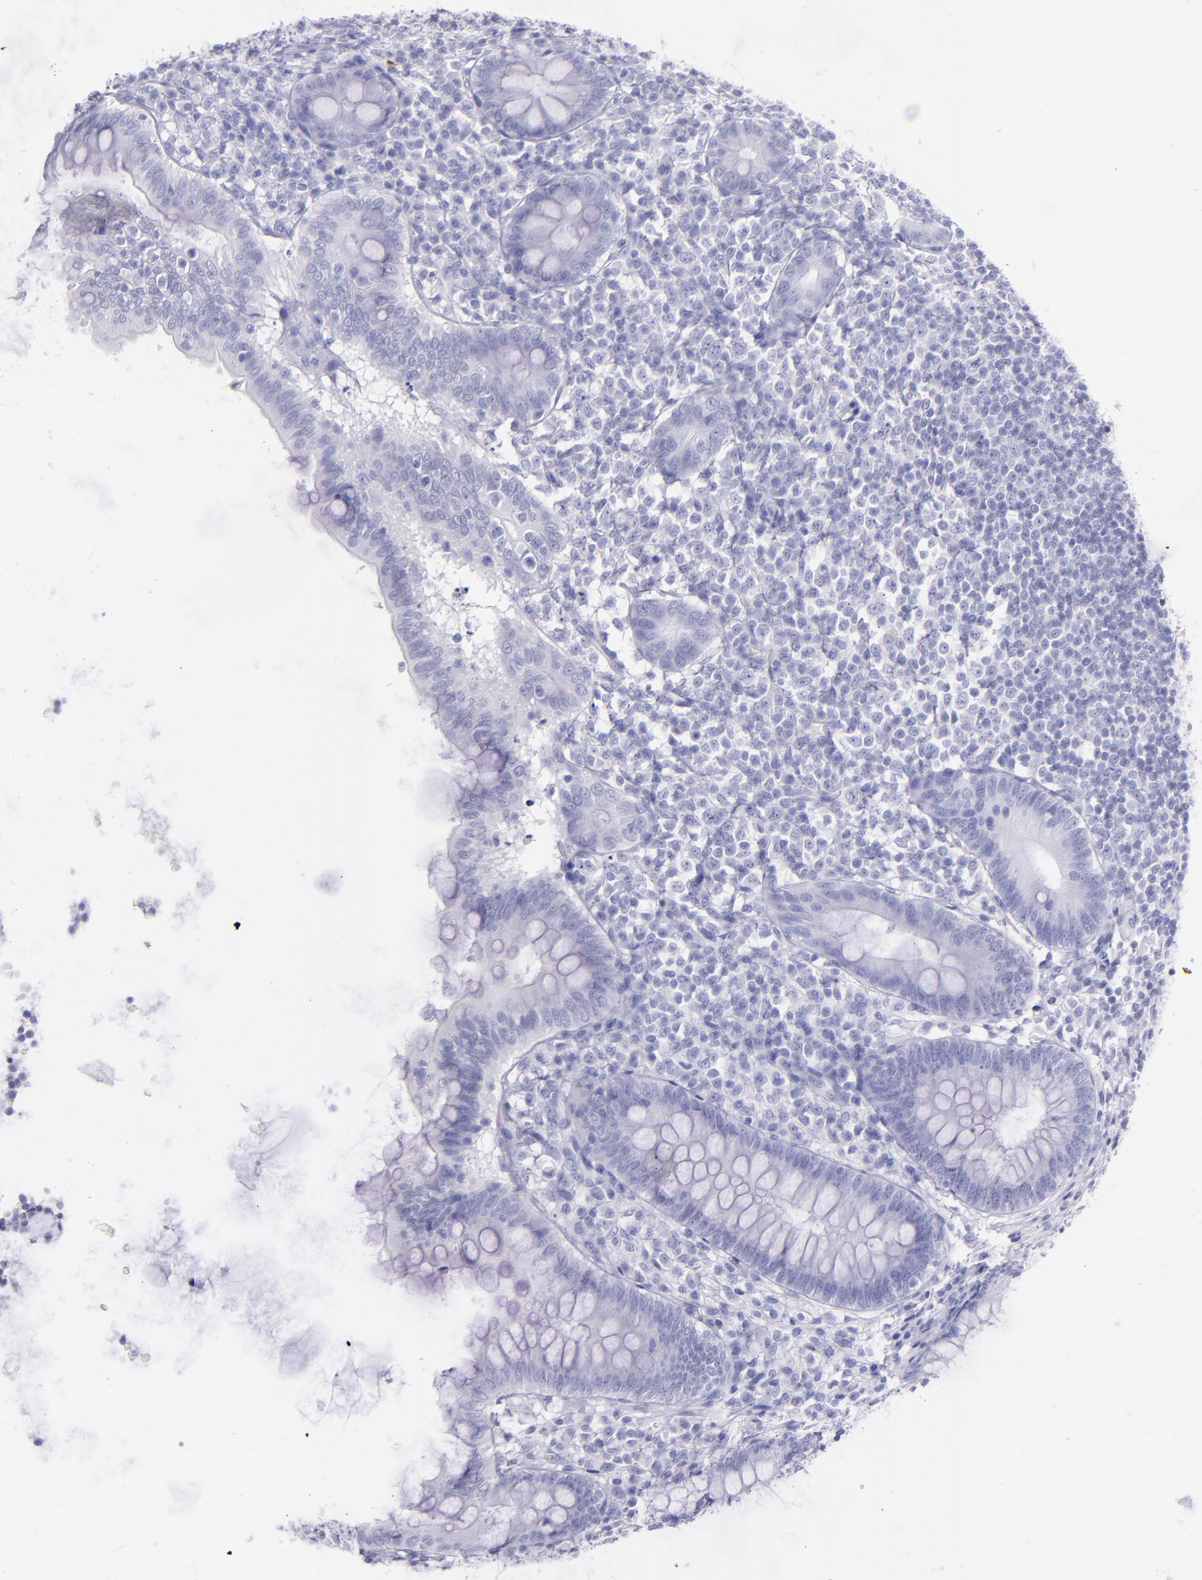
{"staining": {"intensity": "negative", "quantity": "none", "location": "none"}, "tissue": "appendix", "cell_type": "Glandular cells", "image_type": "normal", "snomed": [{"axis": "morphology", "description": "Normal tissue, NOS"}, {"axis": "topography", "description": "Appendix"}], "caption": "High magnification brightfield microscopy of normal appendix stained with DAB (3,3'-diaminobenzidine) (brown) and counterstained with hematoxylin (blue): glandular cells show no significant staining. (DAB immunohistochemistry, high magnification).", "gene": "SFTPA2", "patient": {"sex": "female", "age": 66}}